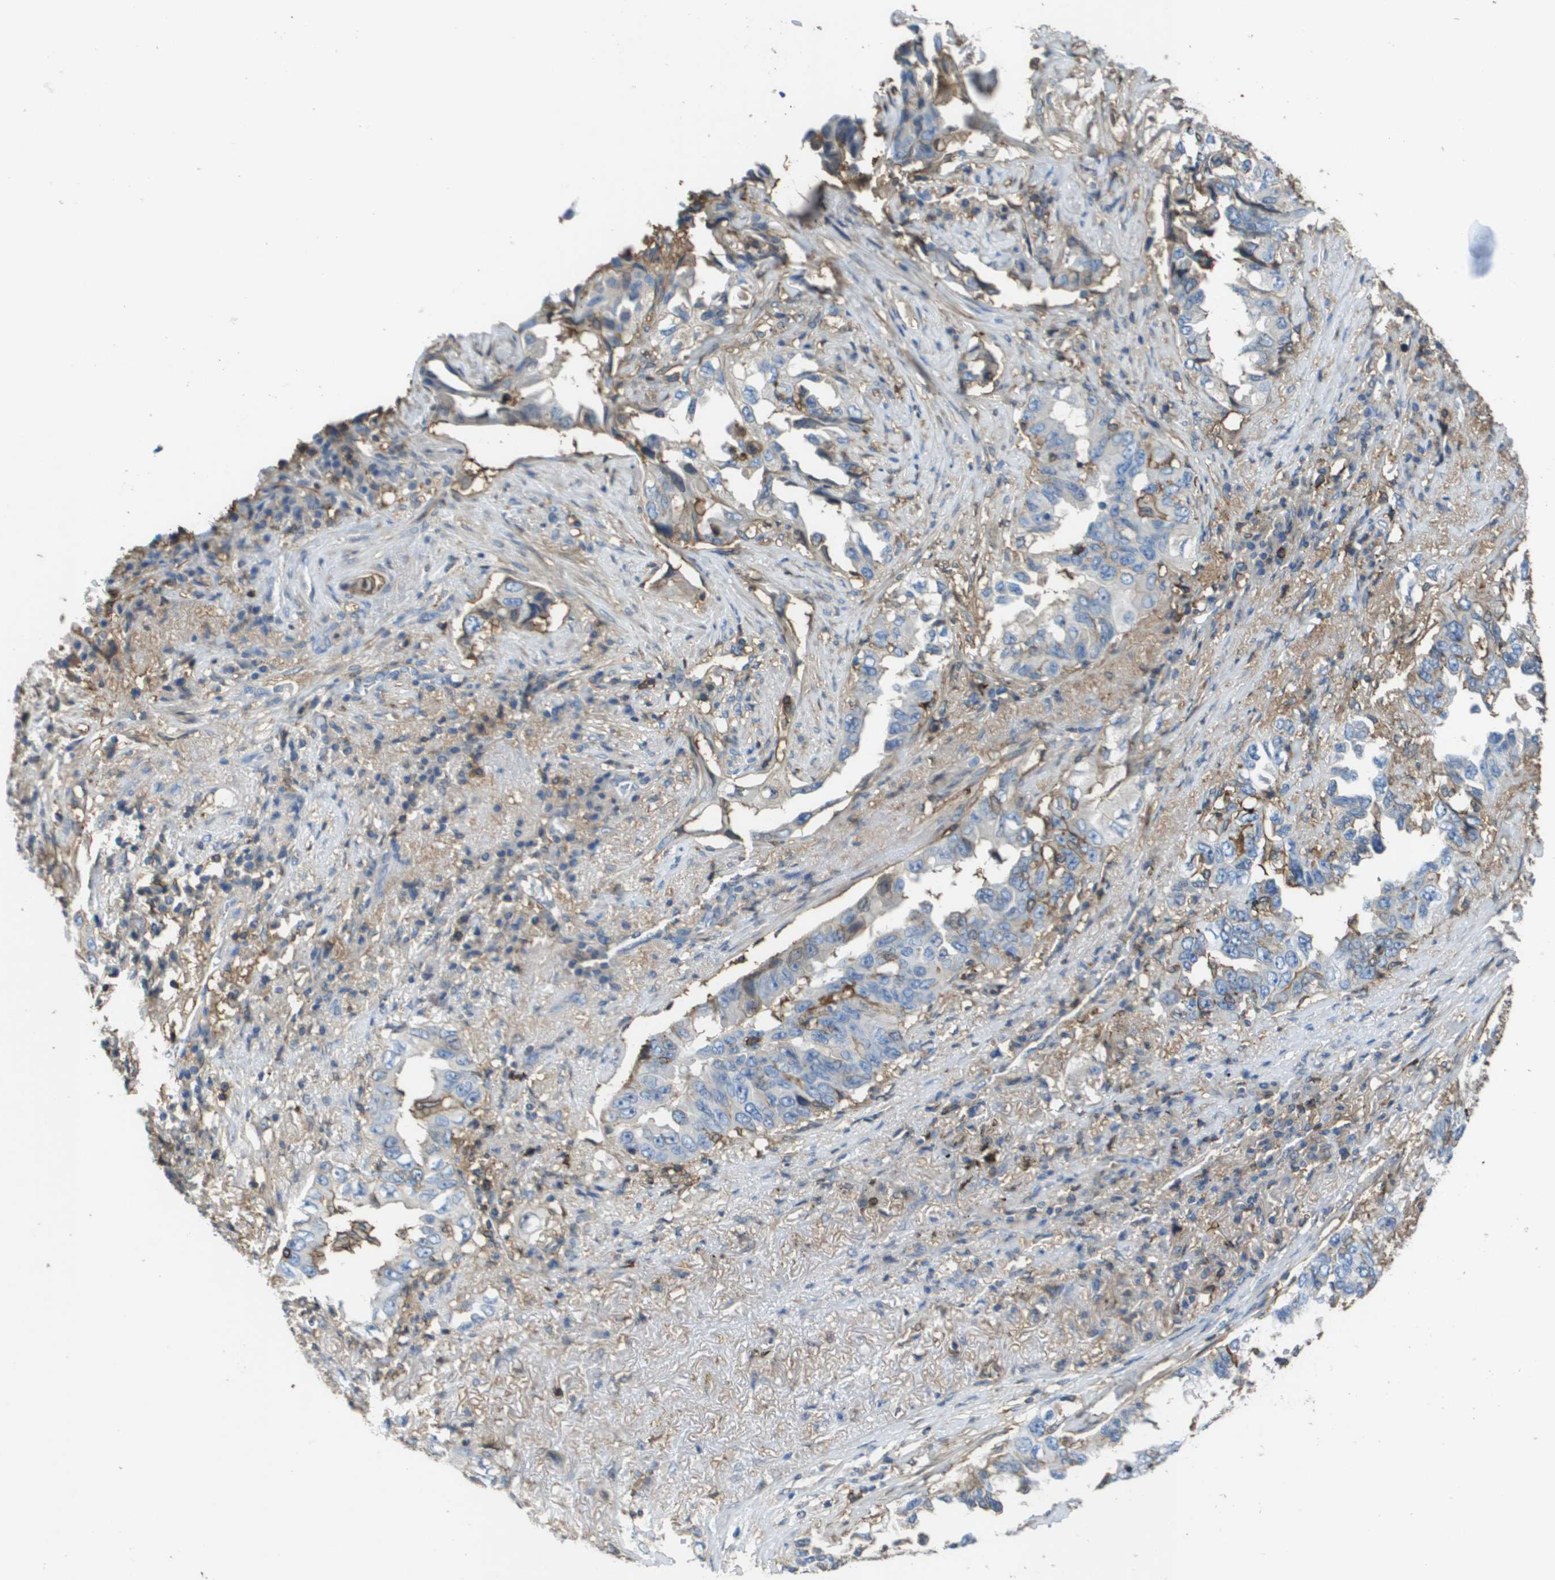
{"staining": {"intensity": "negative", "quantity": "none", "location": "none"}, "tissue": "lung cancer", "cell_type": "Tumor cells", "image_type": "cancer", "snomed": [{"axis": "morphology", "description": "Adenocarcinoma, NOS"}, {"axis": "topography", "description": "Lung"}], "caption": "Tumor cells are negative for brown protein staining in lung cancer.", "gene": "PASK", "patient": {"sex": "female", "age": 51}}